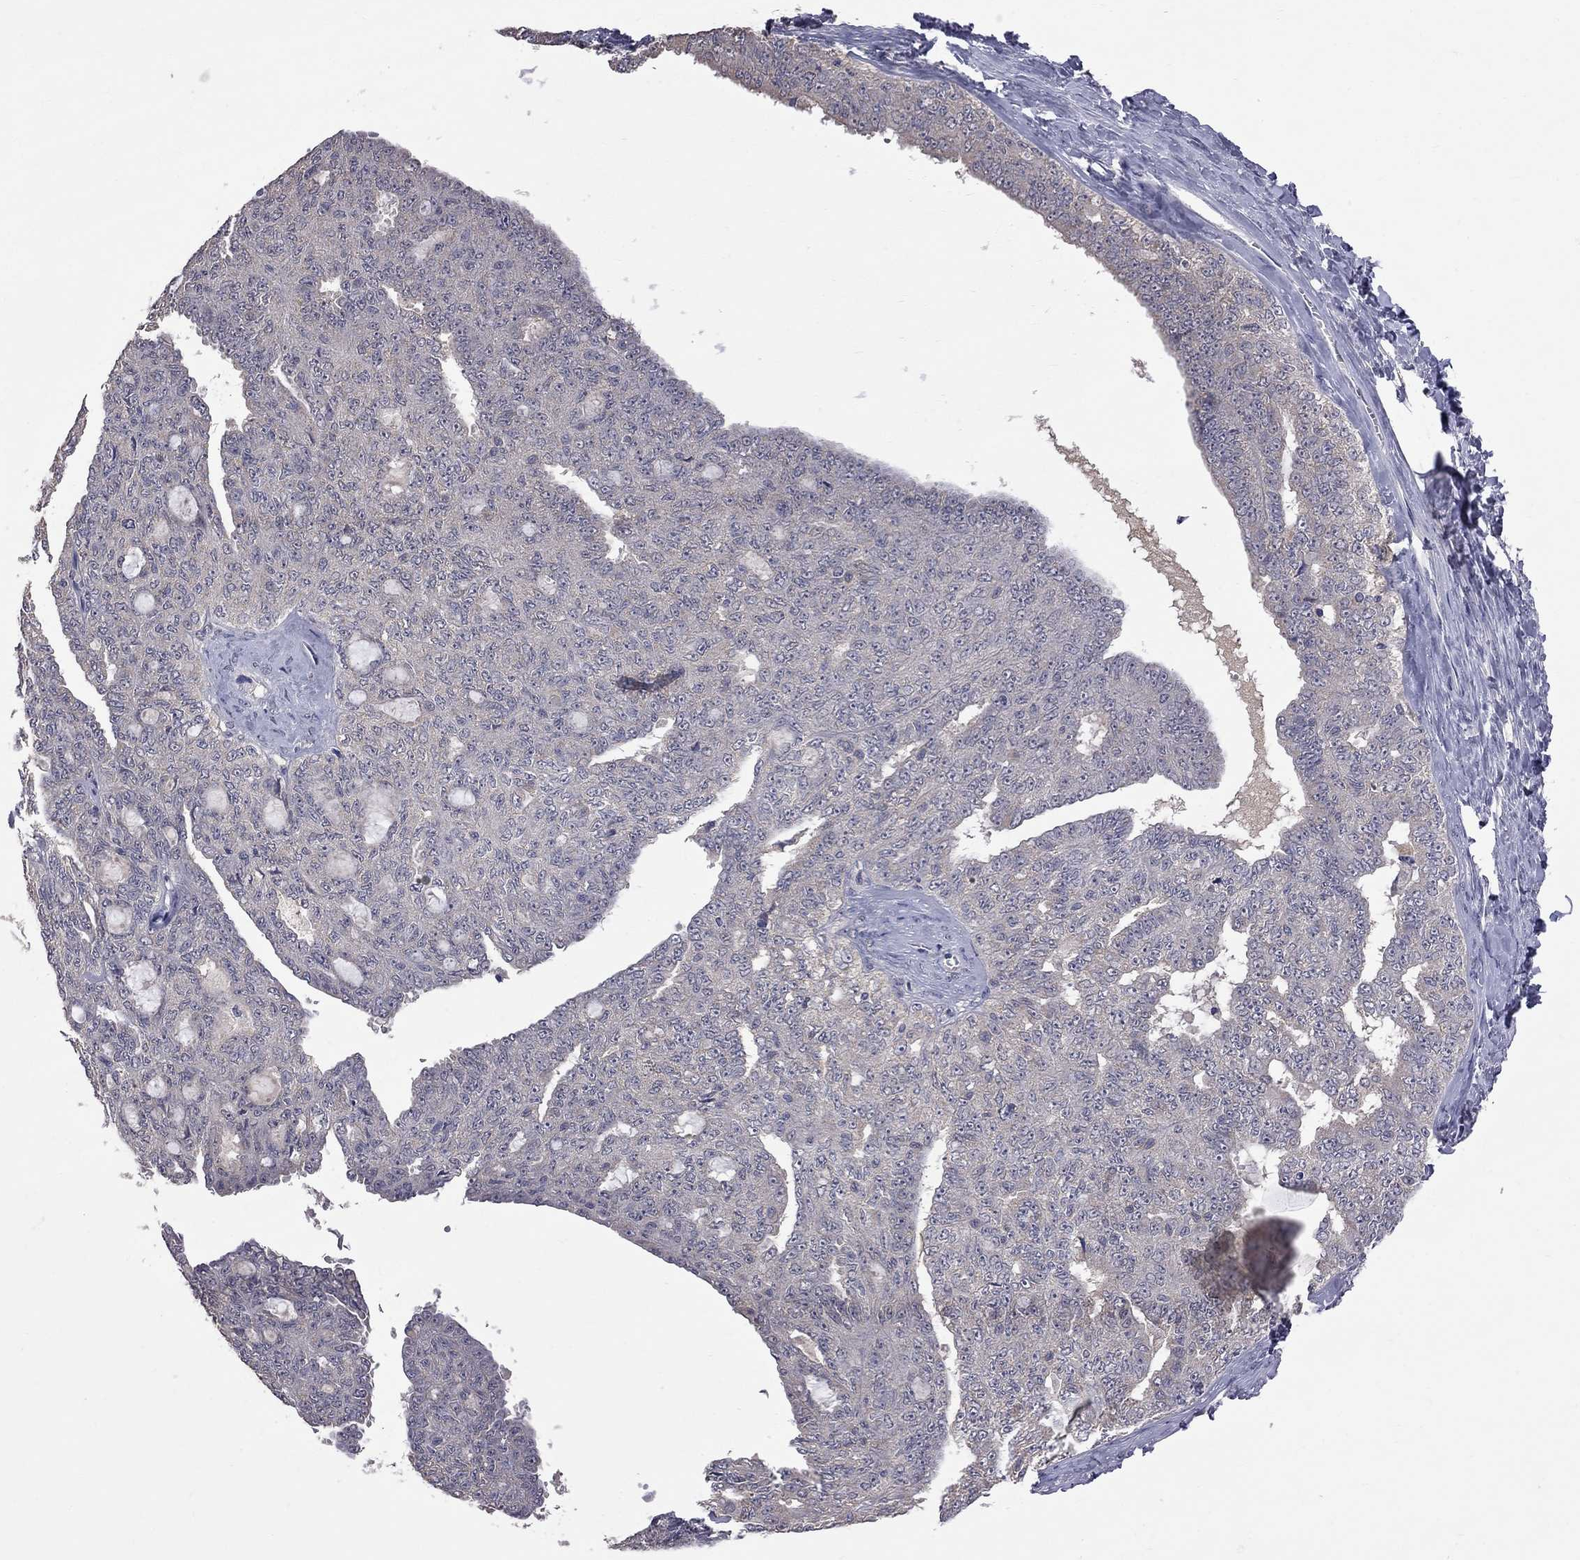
{"staining": {"intensity": "negative", "quantity": "none", "location": "none"}, "tissue": "ovarian cancer", "cell_type": "Tumor cells", "image_type": "cancer", "snomed": [{"axis": "morphology", "description": "Cystadenocarcinoma, serous, NOS"}, {"axis": "topography", "description": "Ovary"}], "caption": "Tumor cells are negative for protein expression in human ovarian cancer (serous cystadenocarcinoma).", "gene": "HTR6", "patient": {"sex": "female", "age": 71}}